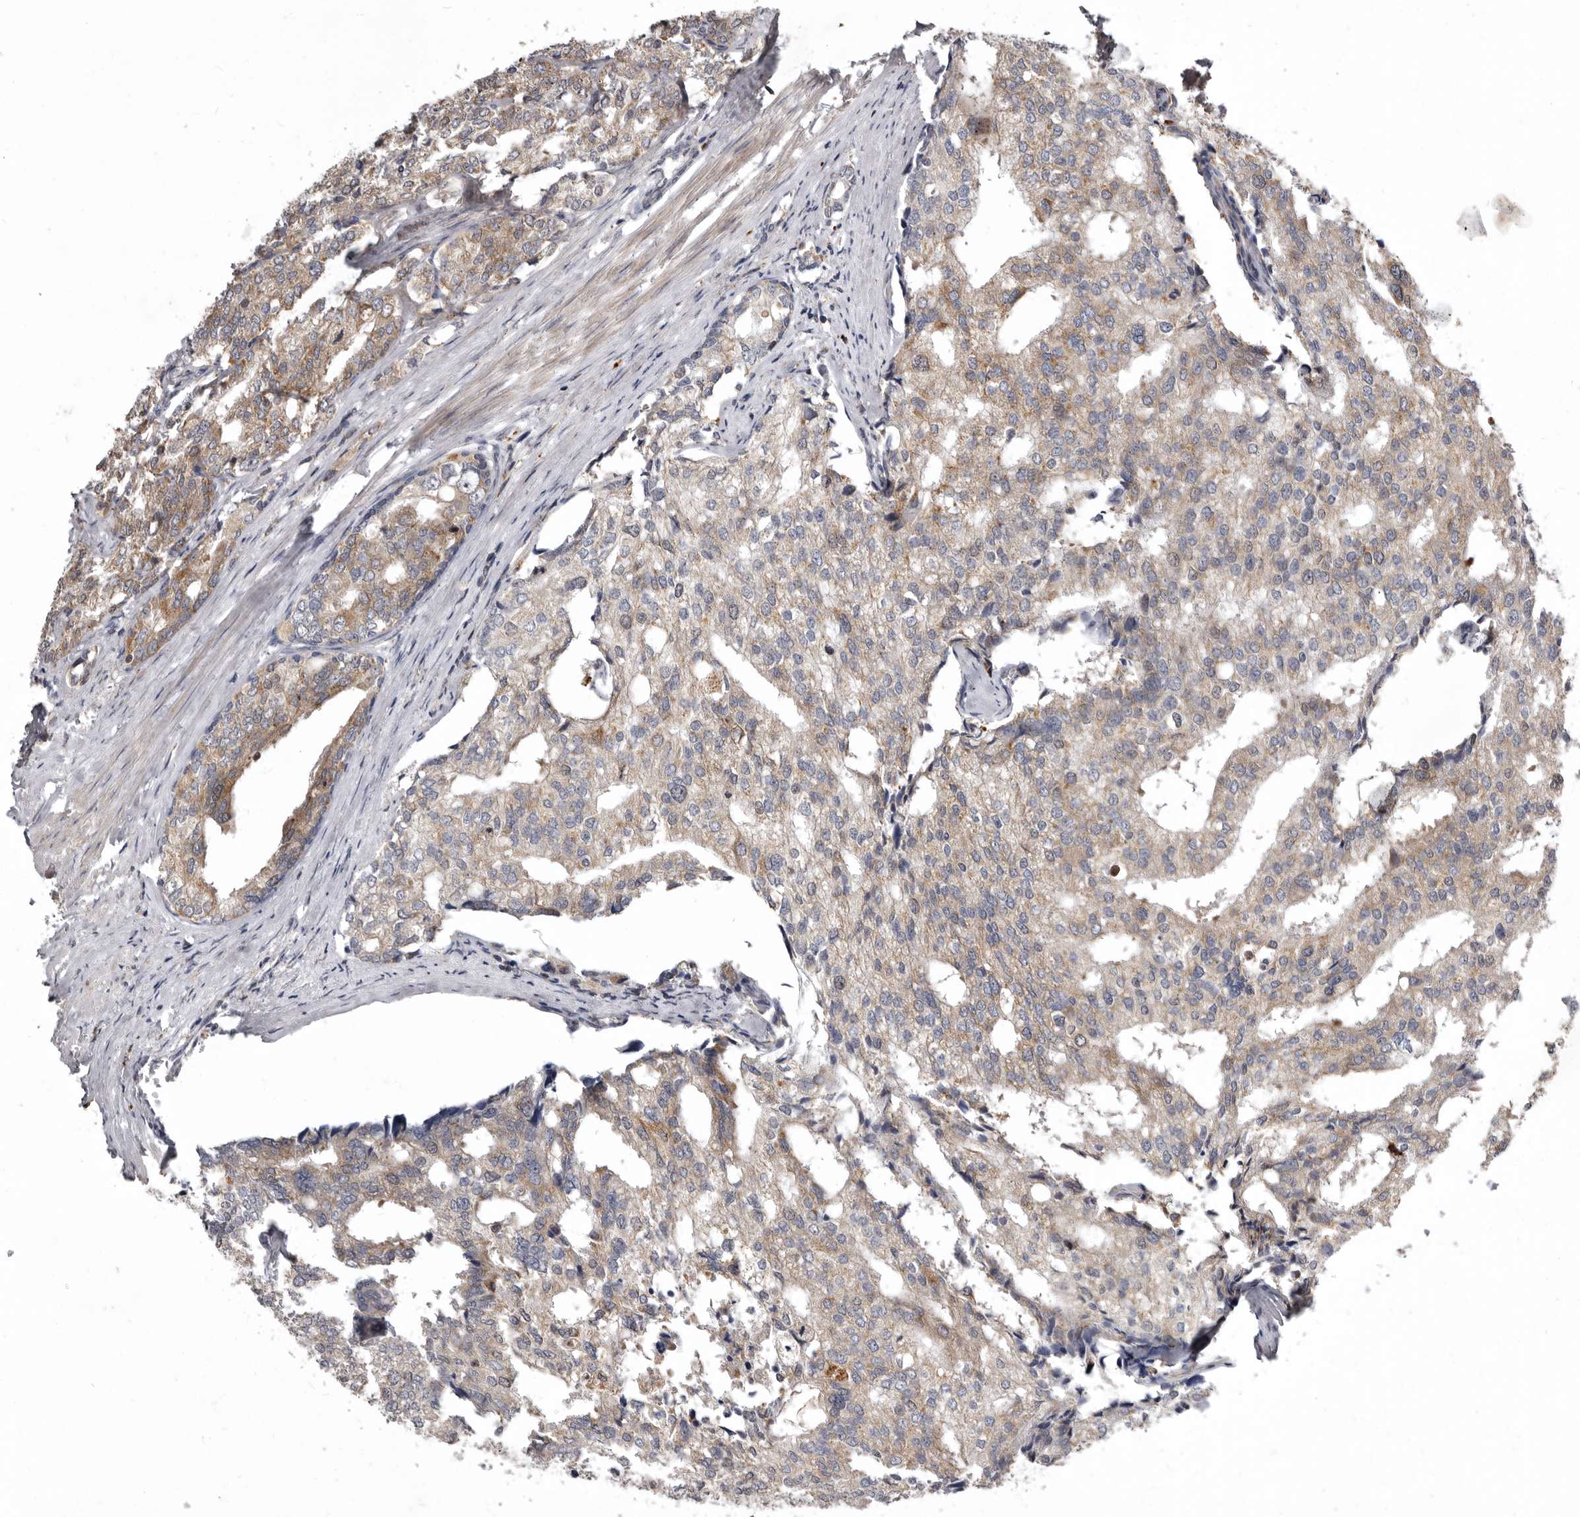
{"staining": {"intensity": "weak", "quantity": "<25%", "location": "cytoplasmic/membranous"}, "tissue": "prostate cancer", "cell_type": "Tumor cells", "image_type": "cancer", "snomed": [{"axis": "morphology", "description": "Adenocarcinoma, High grade"}, {"axis": "topography", "description": "Prostate"}], "caption": "A histopathology image of prostate cancer stained for a protein reveals no brown staining in tumor cells. (DAB (3,3'-diaminobenzidine) IHC visualized using brightfield microscopy, high magnification).", "gene": "SMC4", "patient": {"sex": "male", "age": 50}}